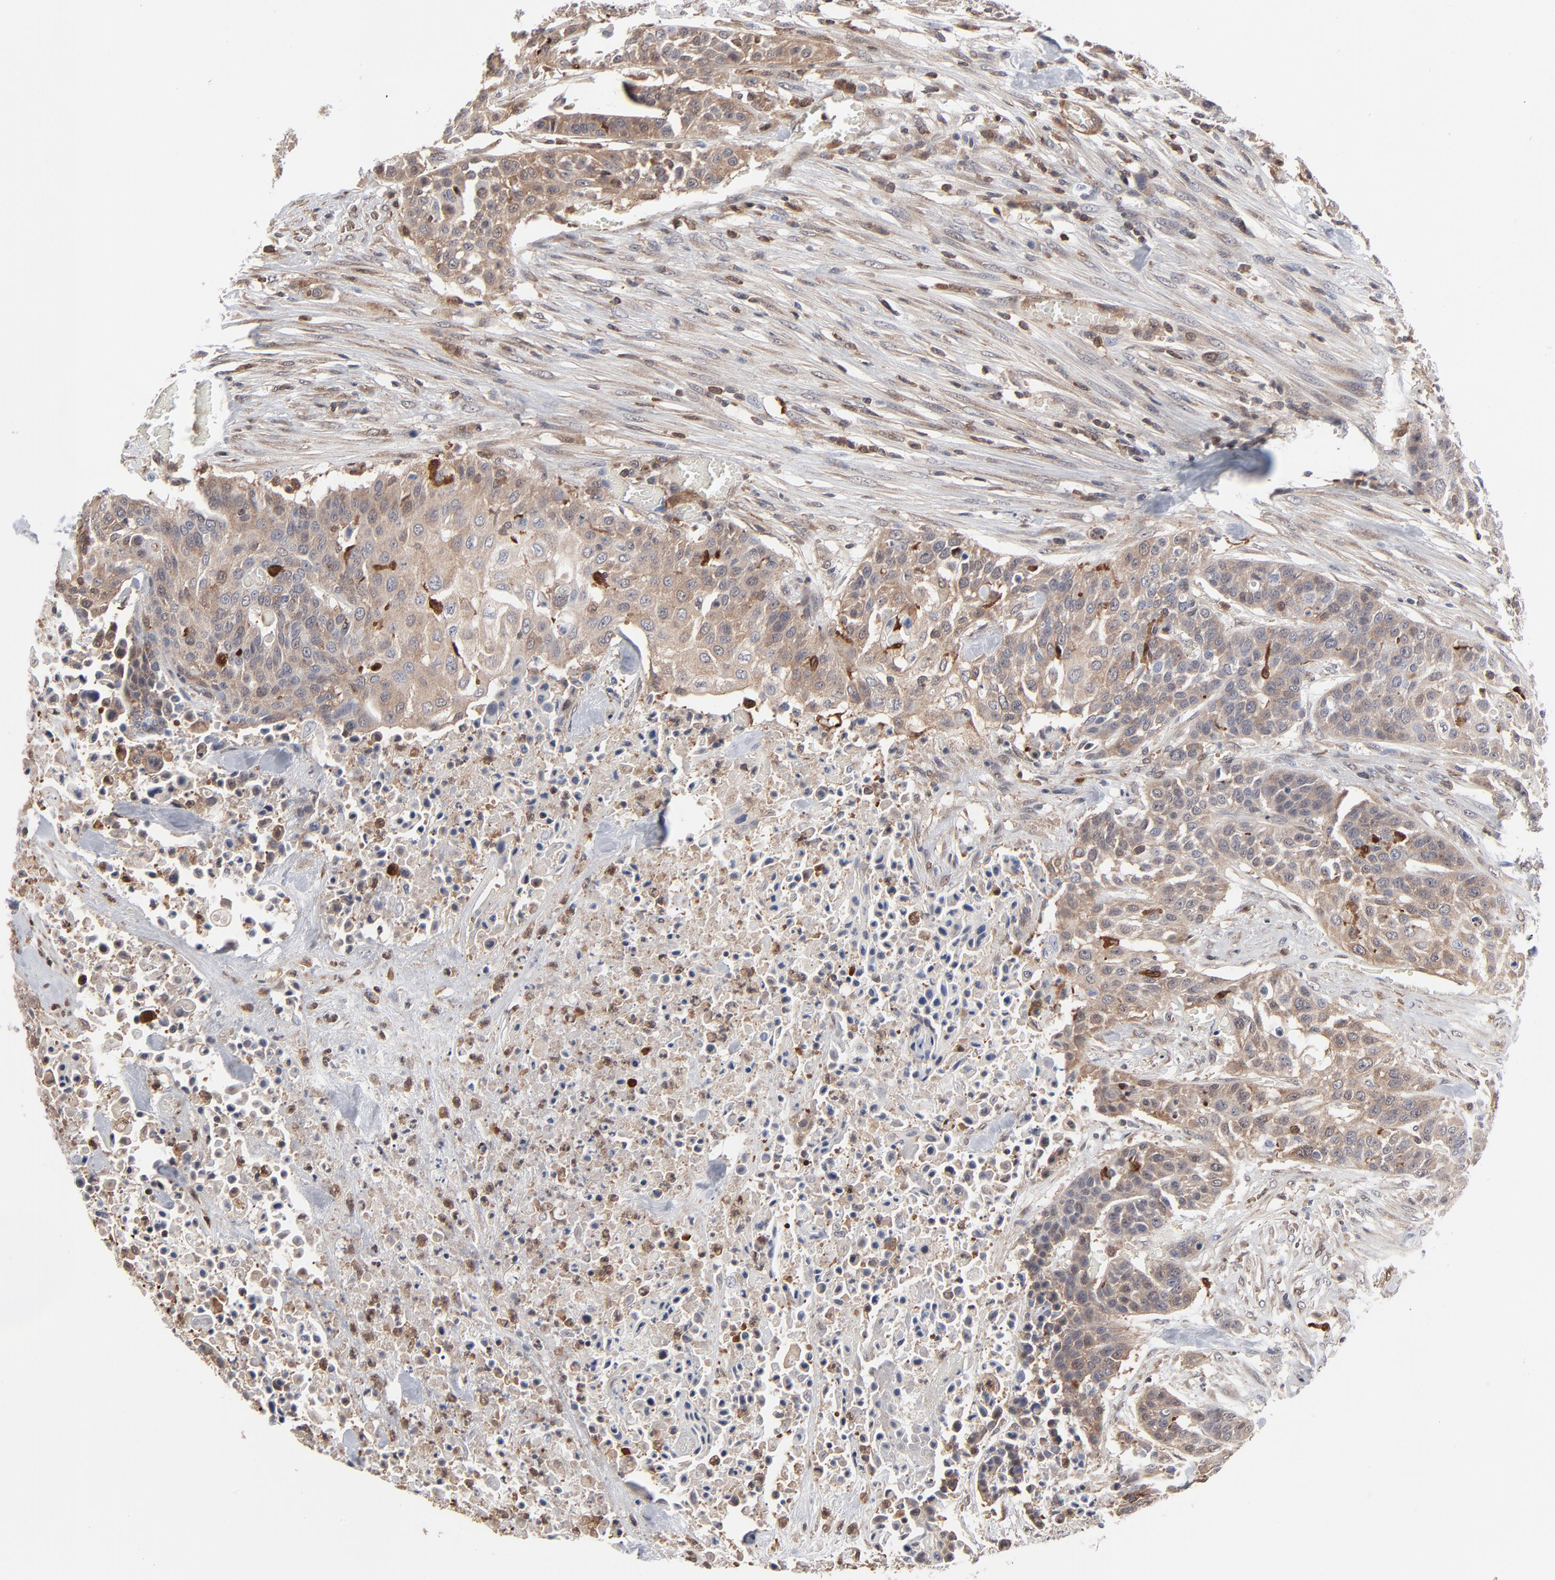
{"staining": {"intensity": "moderate", "quantity": "25%-75%", "location": "cytoplasmic/membranous"}, "tissue": "urothelial cancer", "cell_type": "Tumor cells", "image_type": "cancer", "snomed": [{"axis": "morphology", "description": "Urothelial carcinoma, High grade"}, {"axis": "topography", "description": "Urinary bladder"}], "caption": "An image of human urothelial cancer stained for a protein reveals moderate cytoplasmic/membranous brown staining in tumor cells.", "gene": "MAP2K1", "patient": {"sex": "male", "age": 74}}